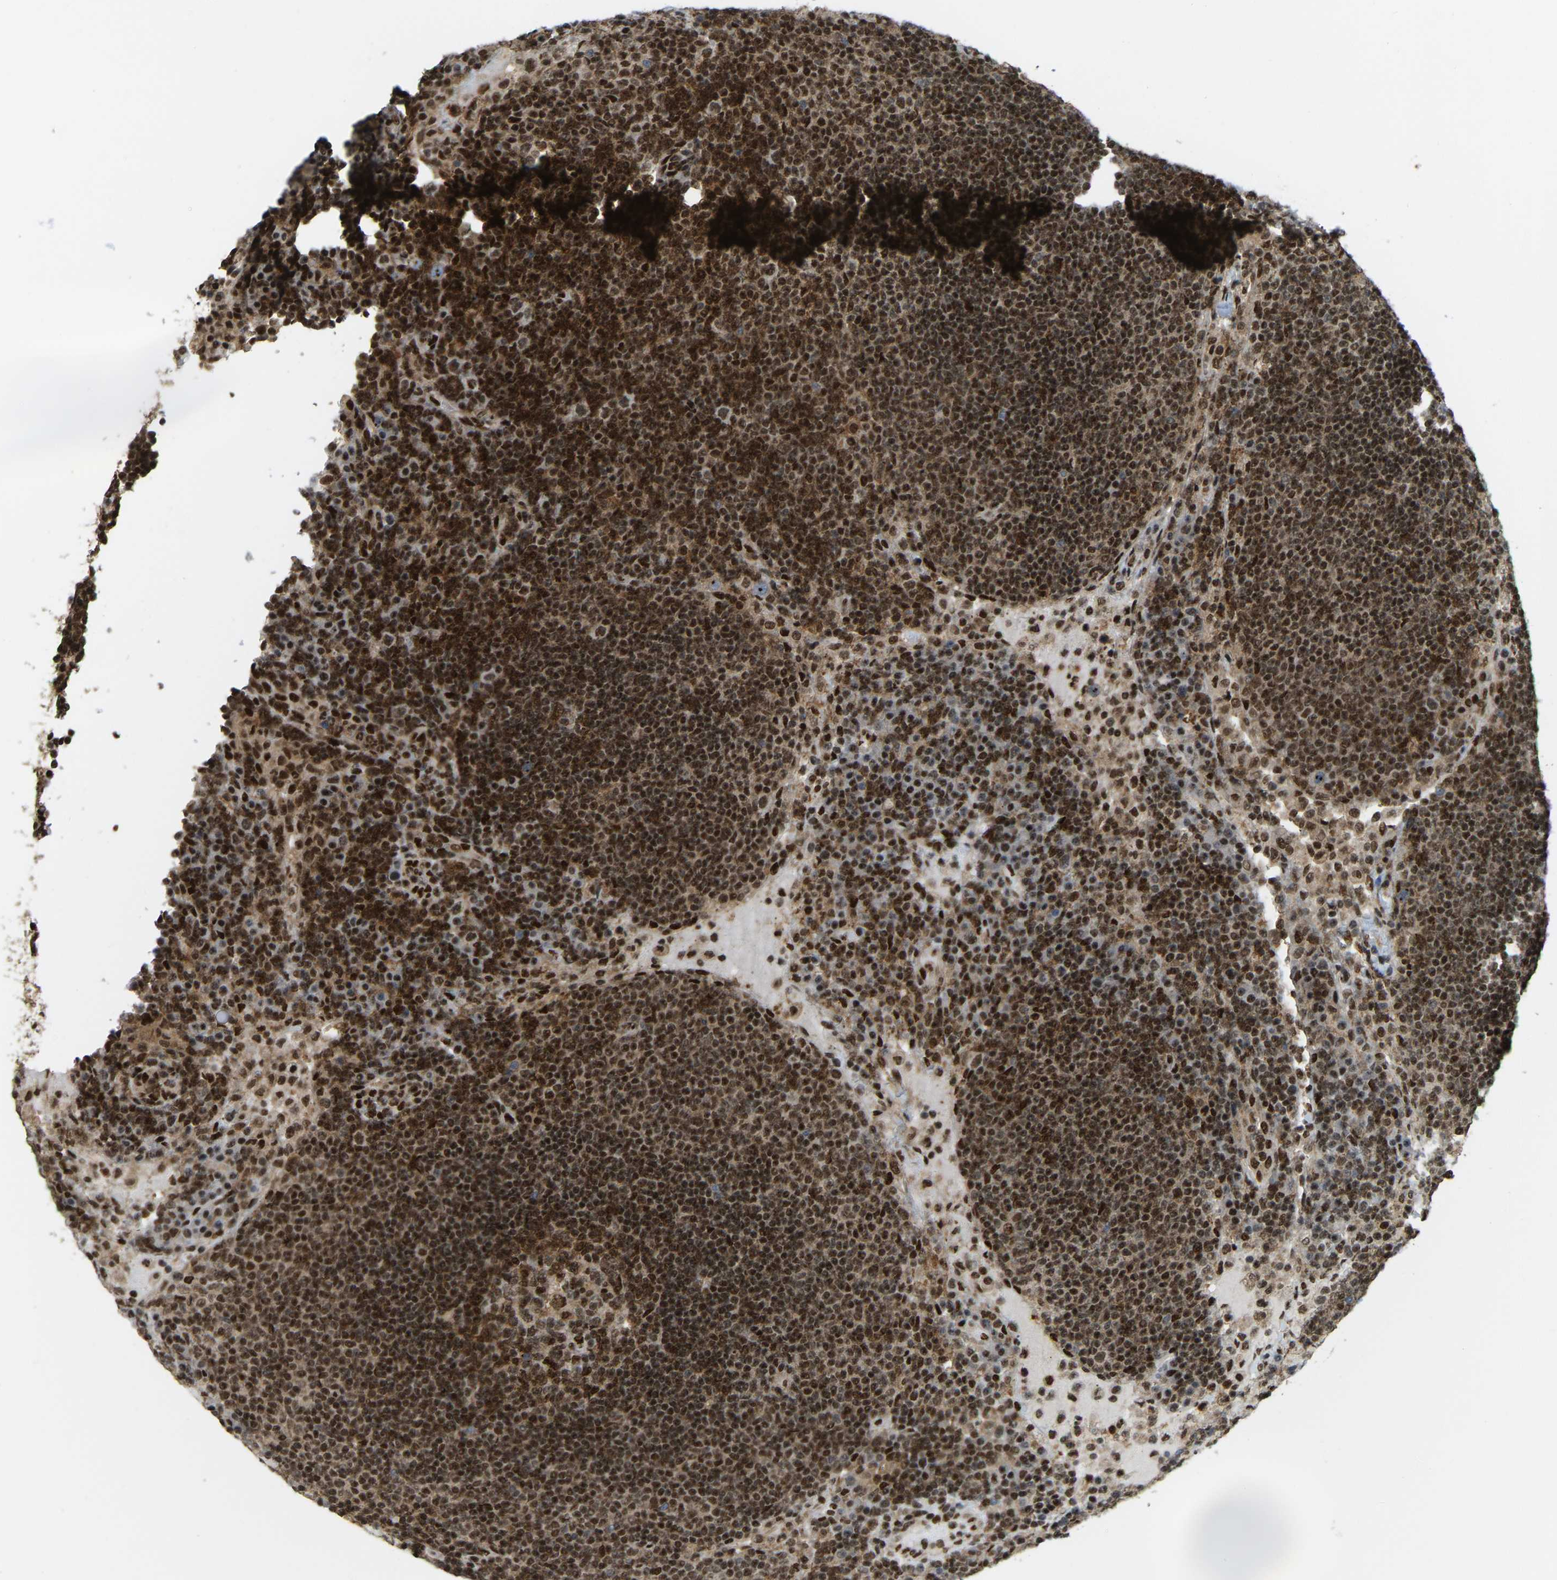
{"staining": {"intensity": "moderate", "quantity": ">75%", "location": "nuclear"}, "tissue": "lymph node", "cell_type": "Germinal center cells", "image_type": "normal", "snomed": [{"axis": "morphology", "description": "Normal tissue, NOS"}, {"axis": "topography", "description": "Lymph node"}], "caption": "Unremarkable lymph node demonstrates moderate nuclear positivity in about >75% of germinal center cells, visualized by immunohistochemistry. Using DAB (3,3'-diaminobenzidine) (brown) and hematoxylin (blue) stains, captured at high magnification using brightfield microscopy.", "gene": "NUMA1", "patient": {"sex": "female", "age": 53}}